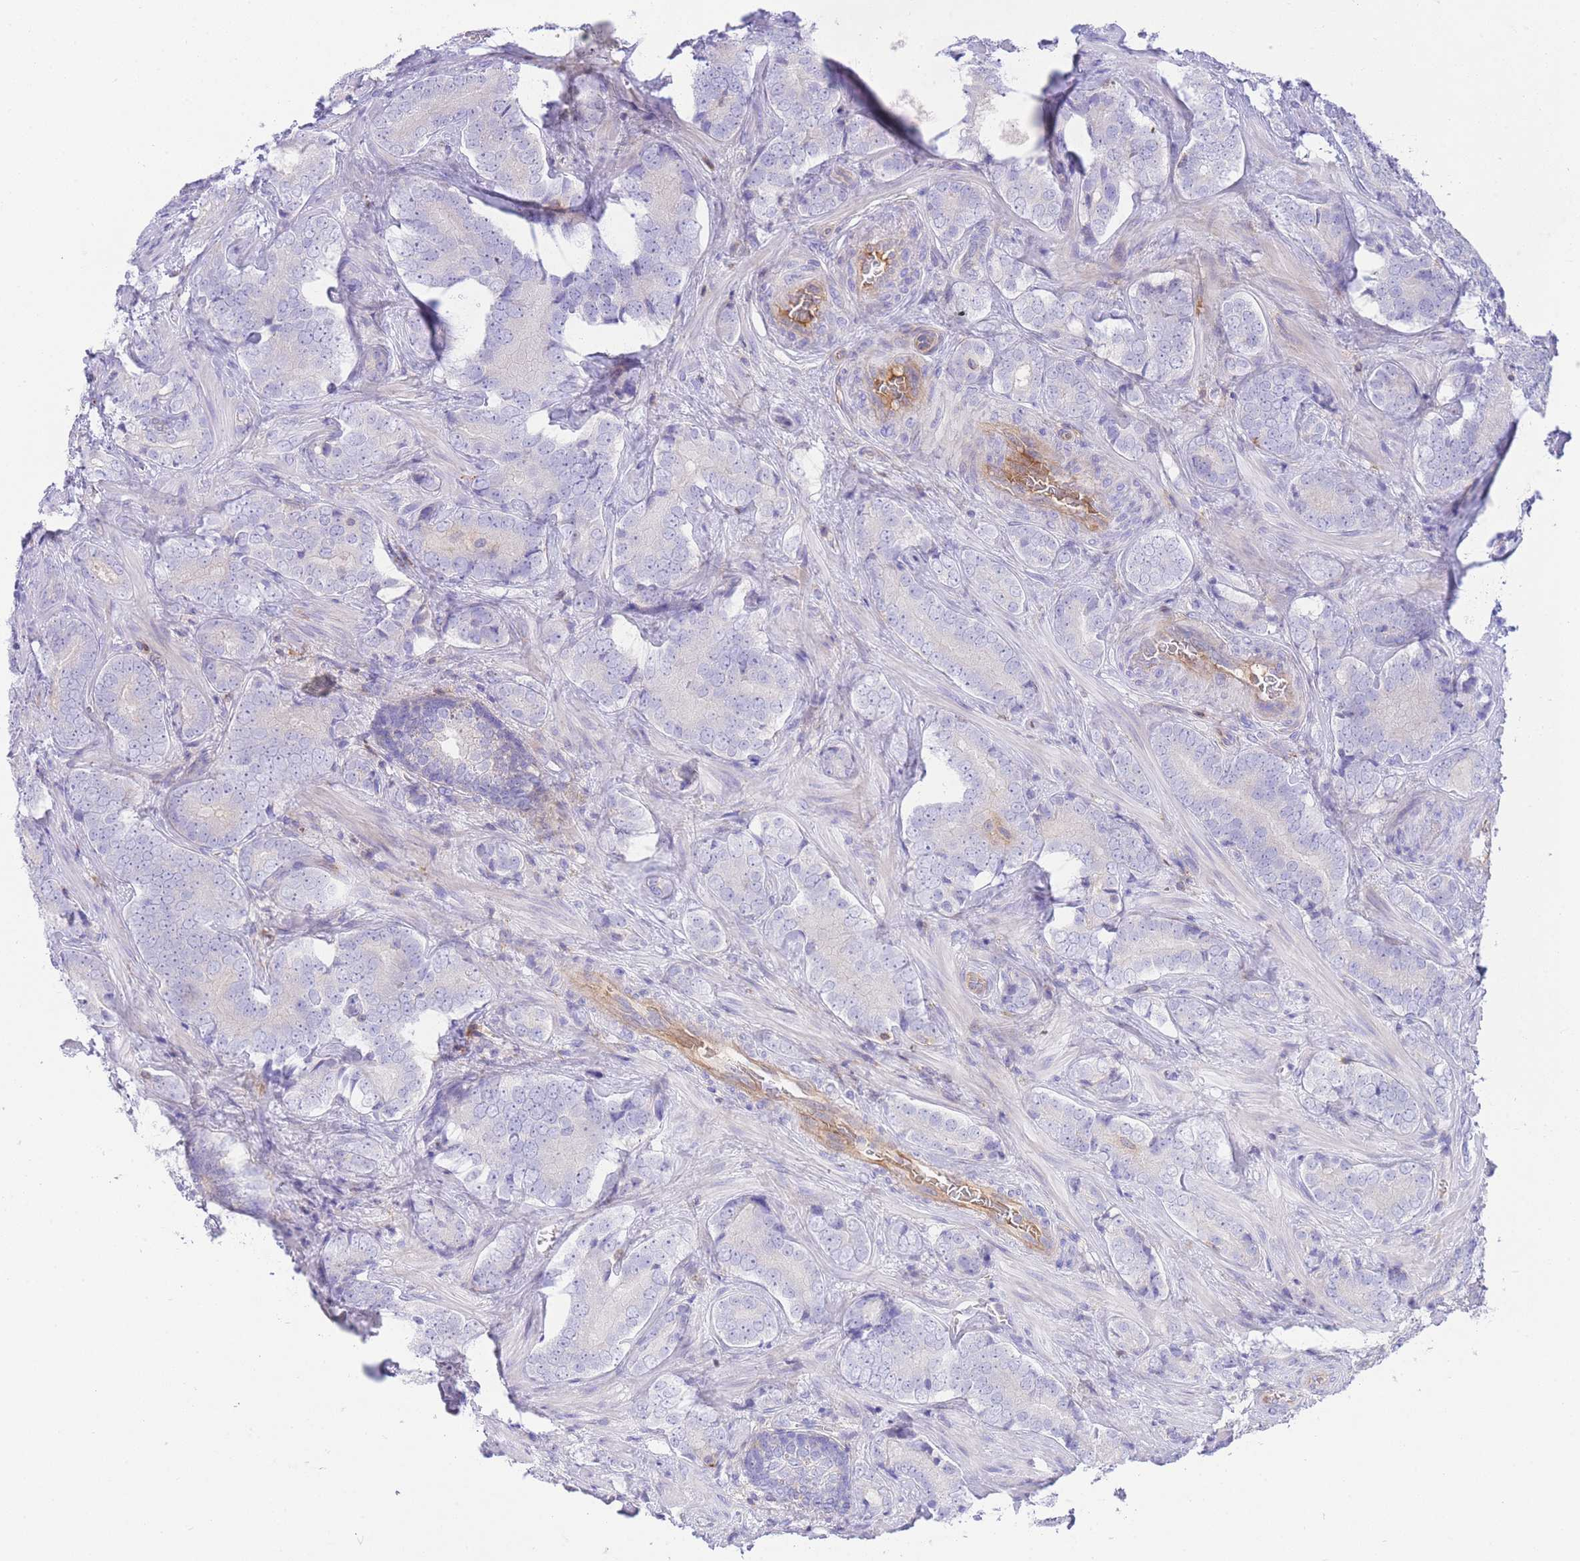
{"staining": {"intensity": "moderate", "quantity": "<25%", "location": "cytoplasmic/membranous"}, "tissue": "prostate cancer", "cell_type": "Tumor cells", "image_type": "cancer", "snomed": [{"axis": "morphology", "description": "Adenocarcinoma, Low grade"}, {"axis": "topography", "description": "Prostate"}], "caption": "Moderate cytoplasmic/membranous positivity for a protein is seen in about <25% of tumor cells of prostate cancer using immunohistochemistry.", "gene": "FBN3", "patient": {"sex": "male", "age": 58}}